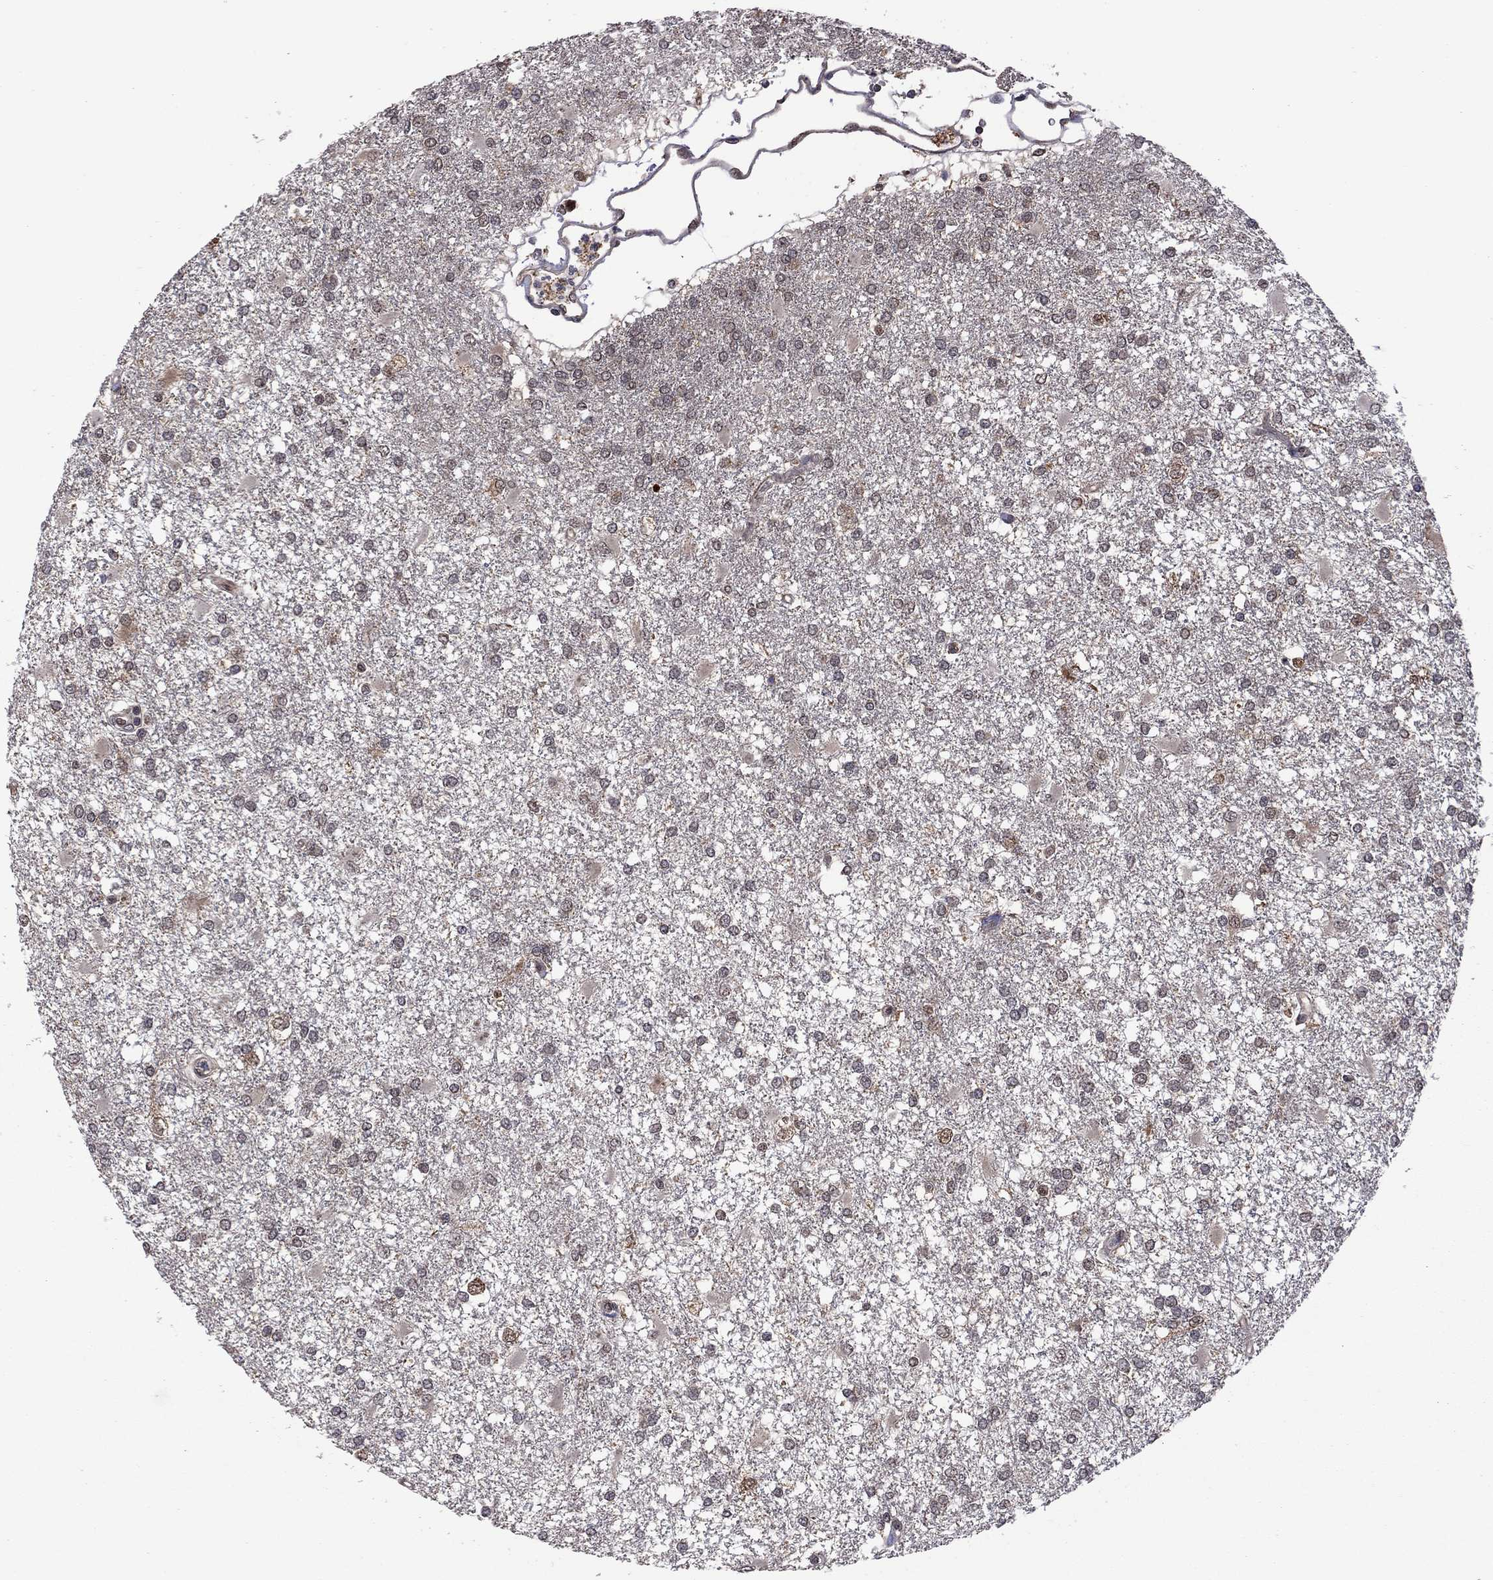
{"staining": {"intensity": "negative", "quantity": "none", "location": "none"}, "tissue": "glioma", "cell_type": "Tumor cells", "image_type": "cancer", "snomed": [{"axis": "morphology", "description": "Glioma, malignant, High grade"}, {"axis": "topography", "description": "Cerebral cortex"}], "caption": "A histopathology image of human malignant glioma (high-grade) is negative for staining in tumor cells.", "gene": "GPAA1", "patient": {"sex": "male", "age": 79}}